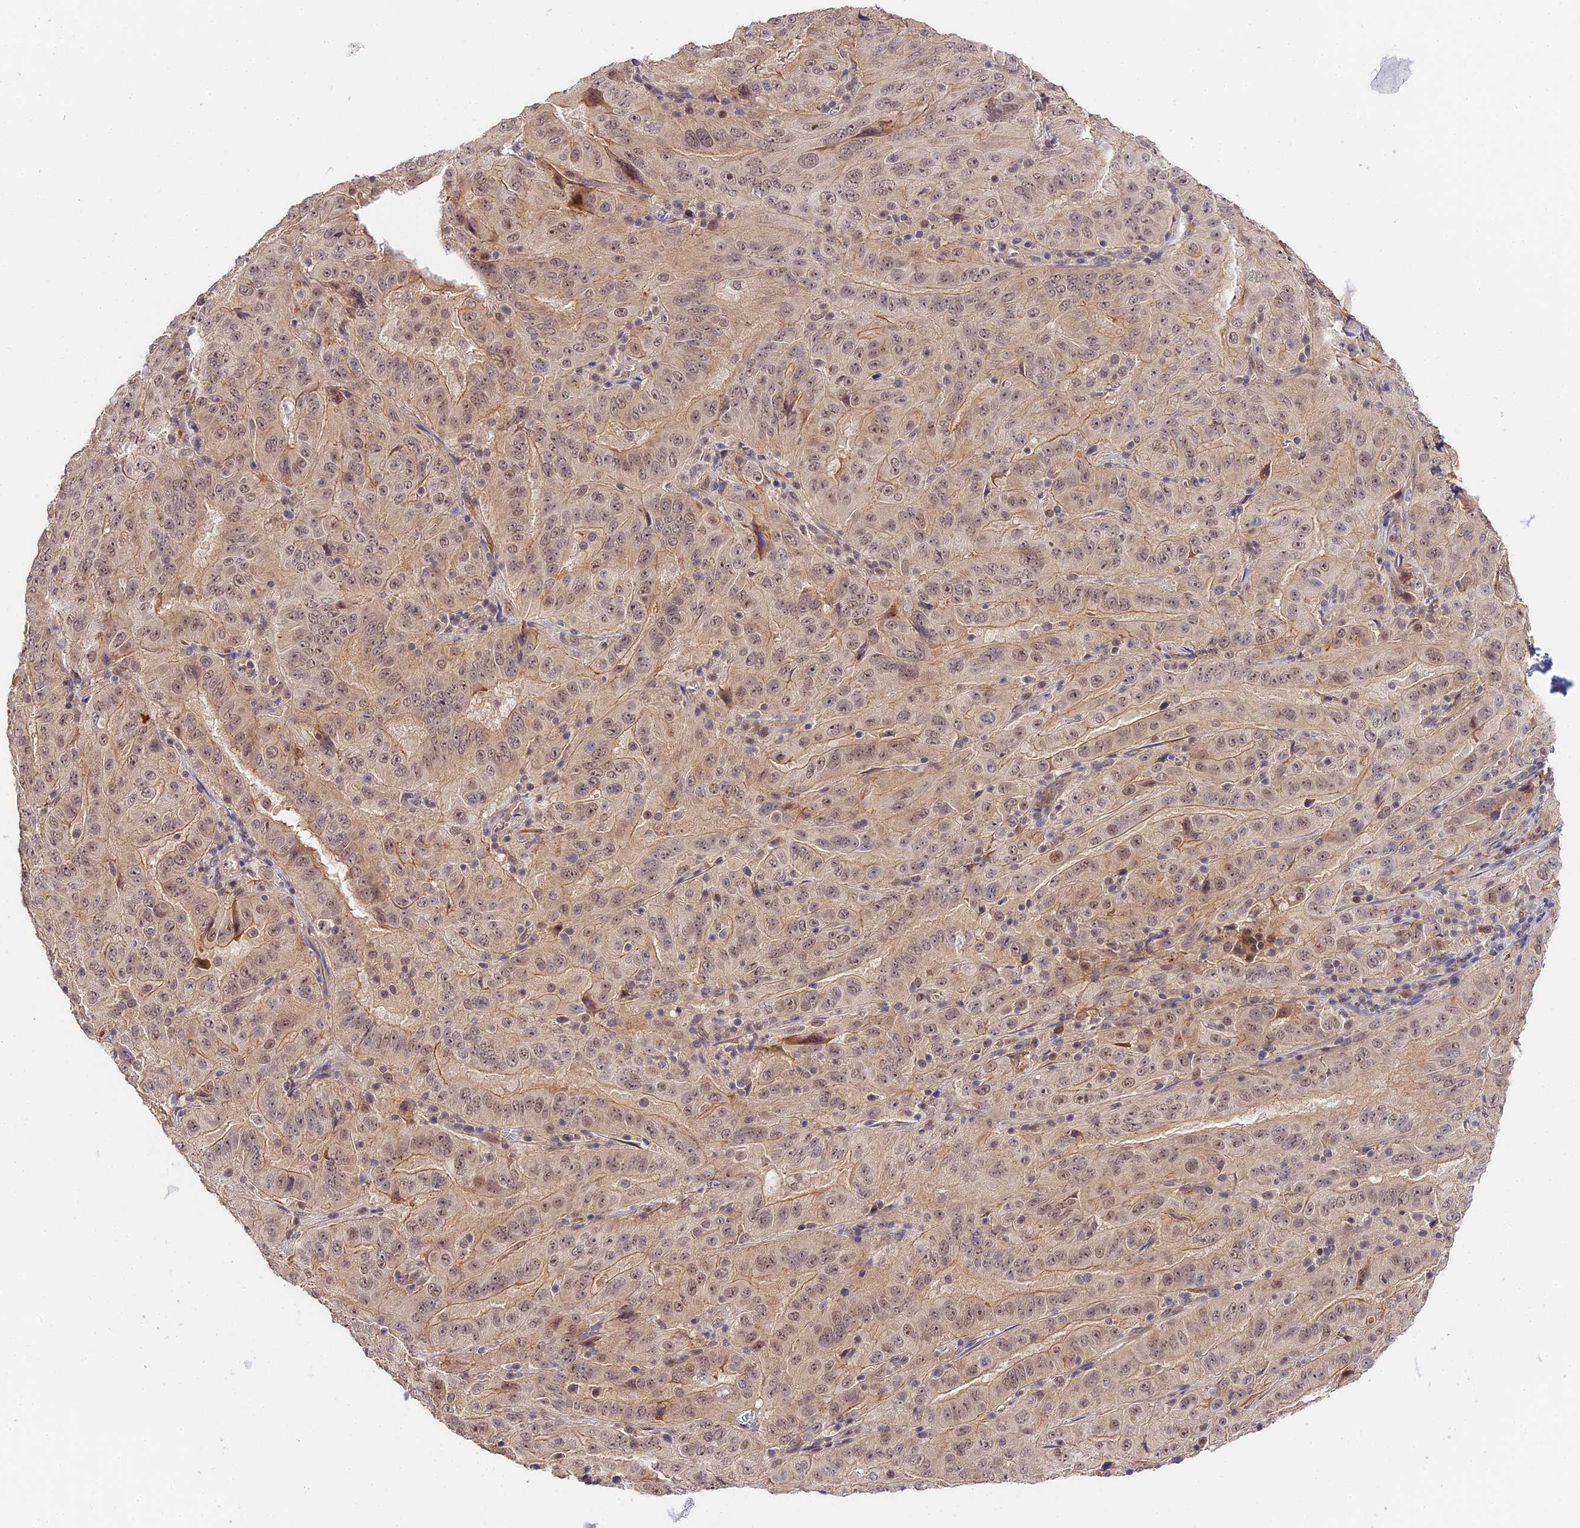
{"staining": {"intensity": "weak", "quantity": ">75%", "location": "cytoplasmic/membranous,nuclear"}, "tissue": "pancreatic cancer", "cell_type": "Tumor cells", "image_type": "cancer", "snomed": [{"axis": "morphology", "description": "Adenocarcinoma, NOS"}, {"axis": "topography", "description": "Pancreas"}], "caption": "Approximately >75% of tumor cells in adenocarcinoma (pancreatic) exhibit weak cytoplasmic/membranous and nuclear protein expression as visualized by brown immunohistochemical staining.", "gene": "IMPACT", "patient": {"sex": "male", "age": 63}}